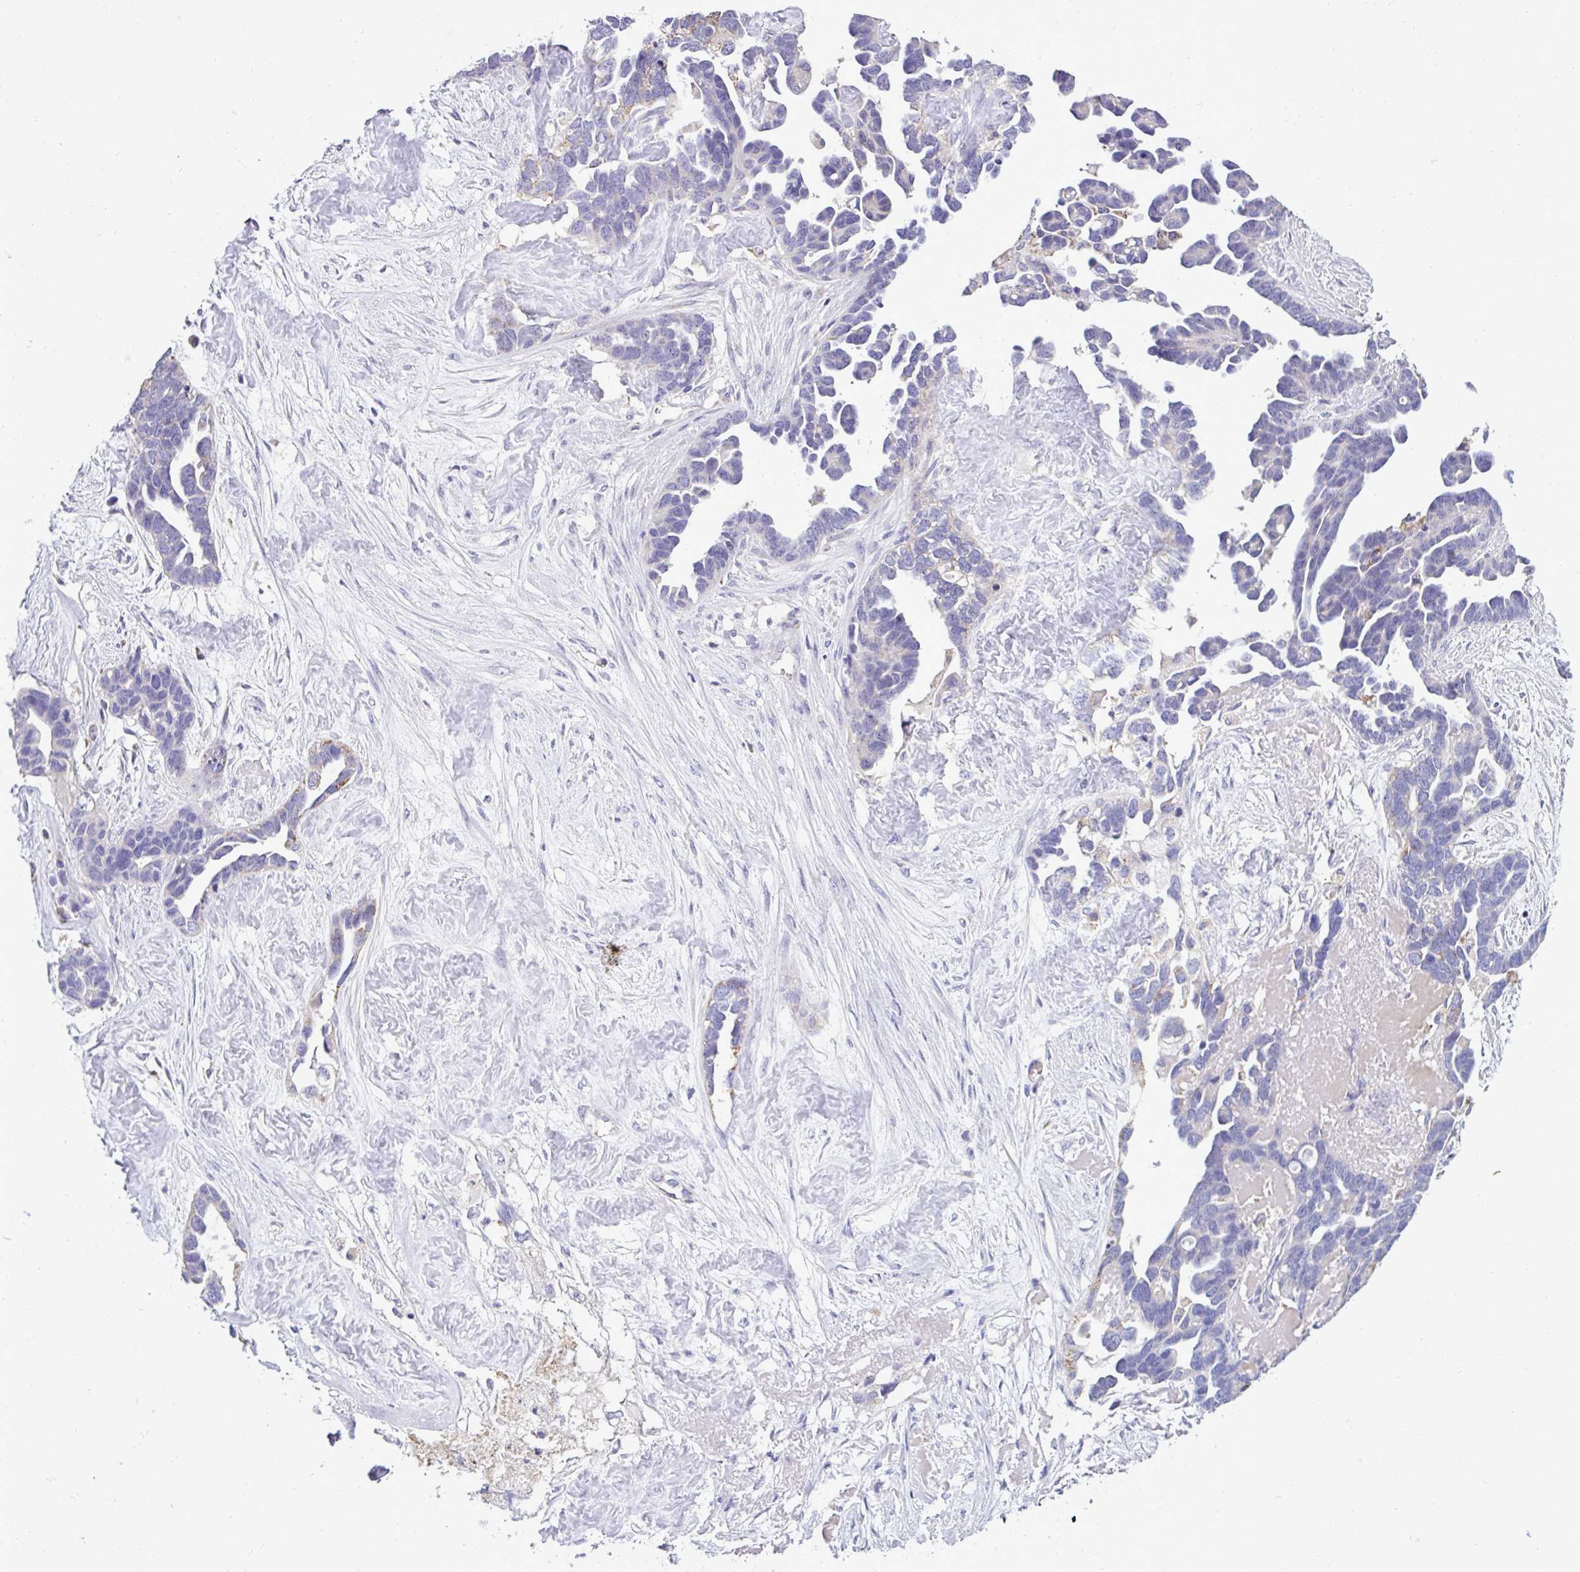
{"staining": {"intensity": "moderate", "quantity": "<25%", "location": "cytoplasmic/membranous"}, "tissue": "ovarian cancer", "cell_type": "Tumor cells", "image_type": "cancer", "snomed": [{"axis": "morphology", "description": "Cystadenocarcinoma, serous, NOS"}, {"axis": "topography", "description": "Ovary"}], "caption": "A high-resolution histopathology image shows immunohistochemistry (IHC) staining of ovarian cancer (serous cystadenocarcinoma), which reveals moderate cytoplasmic/membranous expression in approximately <25% of tumor cells.", "gene": "ST8SIA2", "patient": {"sex": "female", "age": 54}}